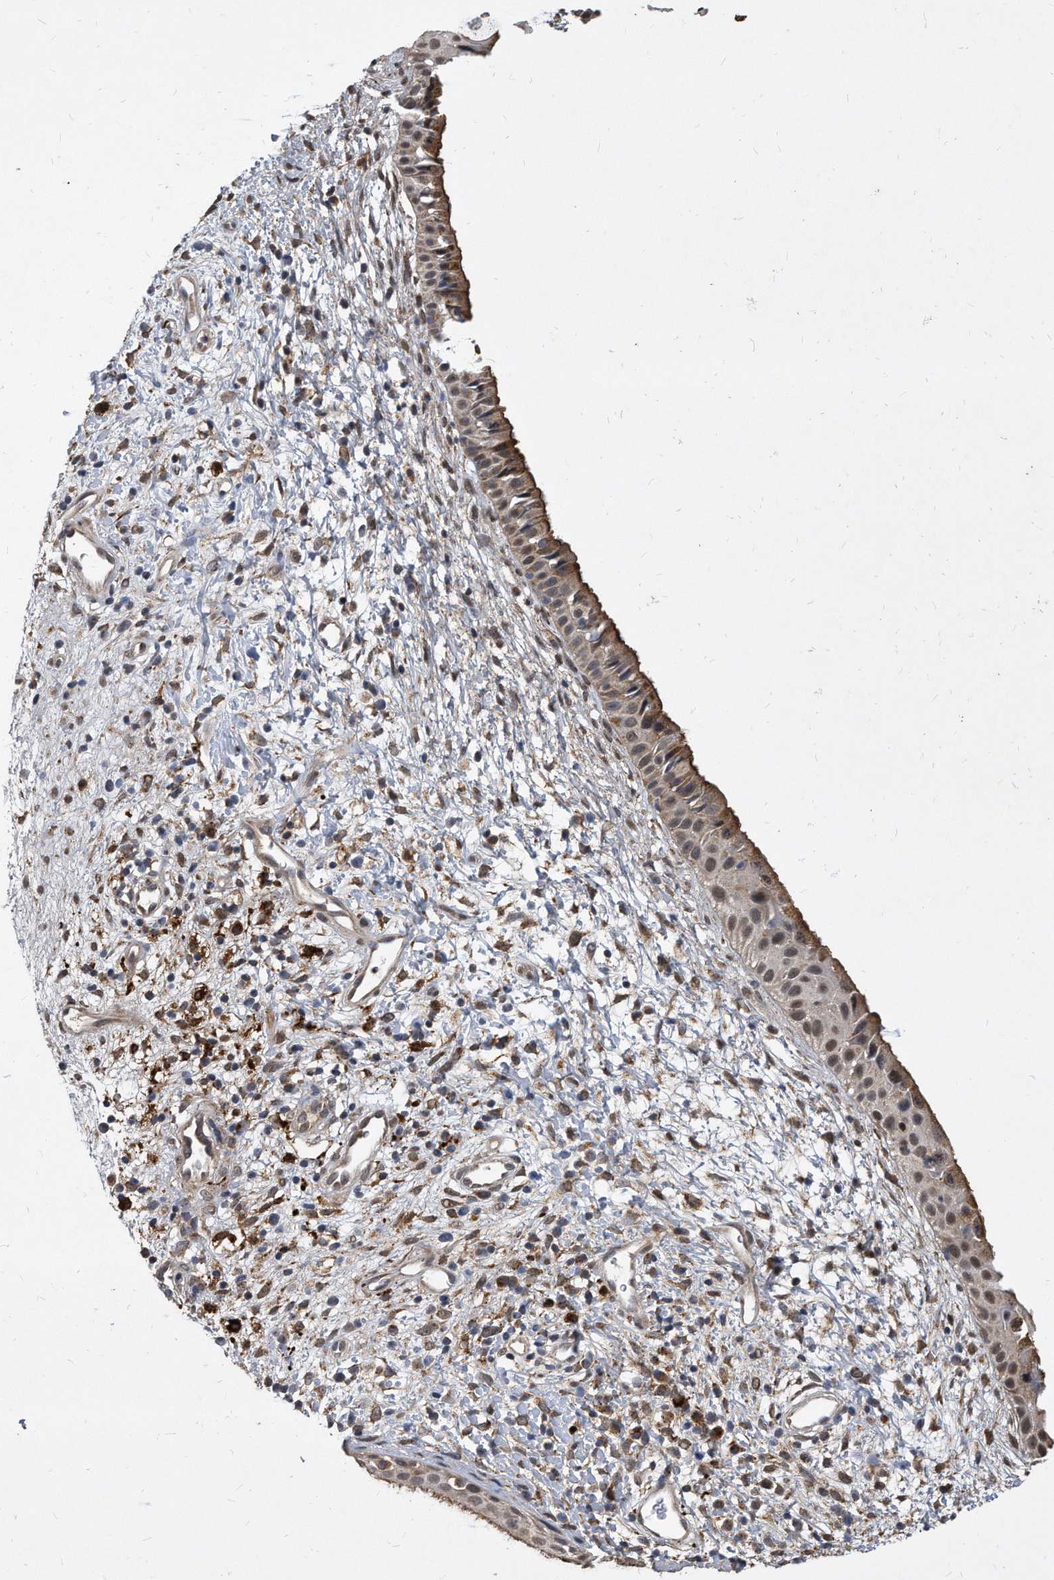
{"staining": {"intensity": "moderate", "quantity": ">75%", "location": "cytoplasmic/membranous,nuclear"}, "tissue": "nasopharynx", "cell_type": "Respiratory epithelial cells", "image_type": "normal", "snomed": [{"axis": "morphology", "description": "Normal tissue, NOS"}, {"axis": "topography", "description": "Nasopharynx"}], "caption": "A high-resolution image shows immunohistochemistry (IHC) staining of normal nasopharynx, which exhibits moderate cytoplasmic/membranous,nuclear expression in about >75% of respiratory epithelial cells. (DAB IHC, brown staining for protein, blue staining for nuclei).", "gene": "SOBP", "patient": {"sex": "male", "age": 22}}